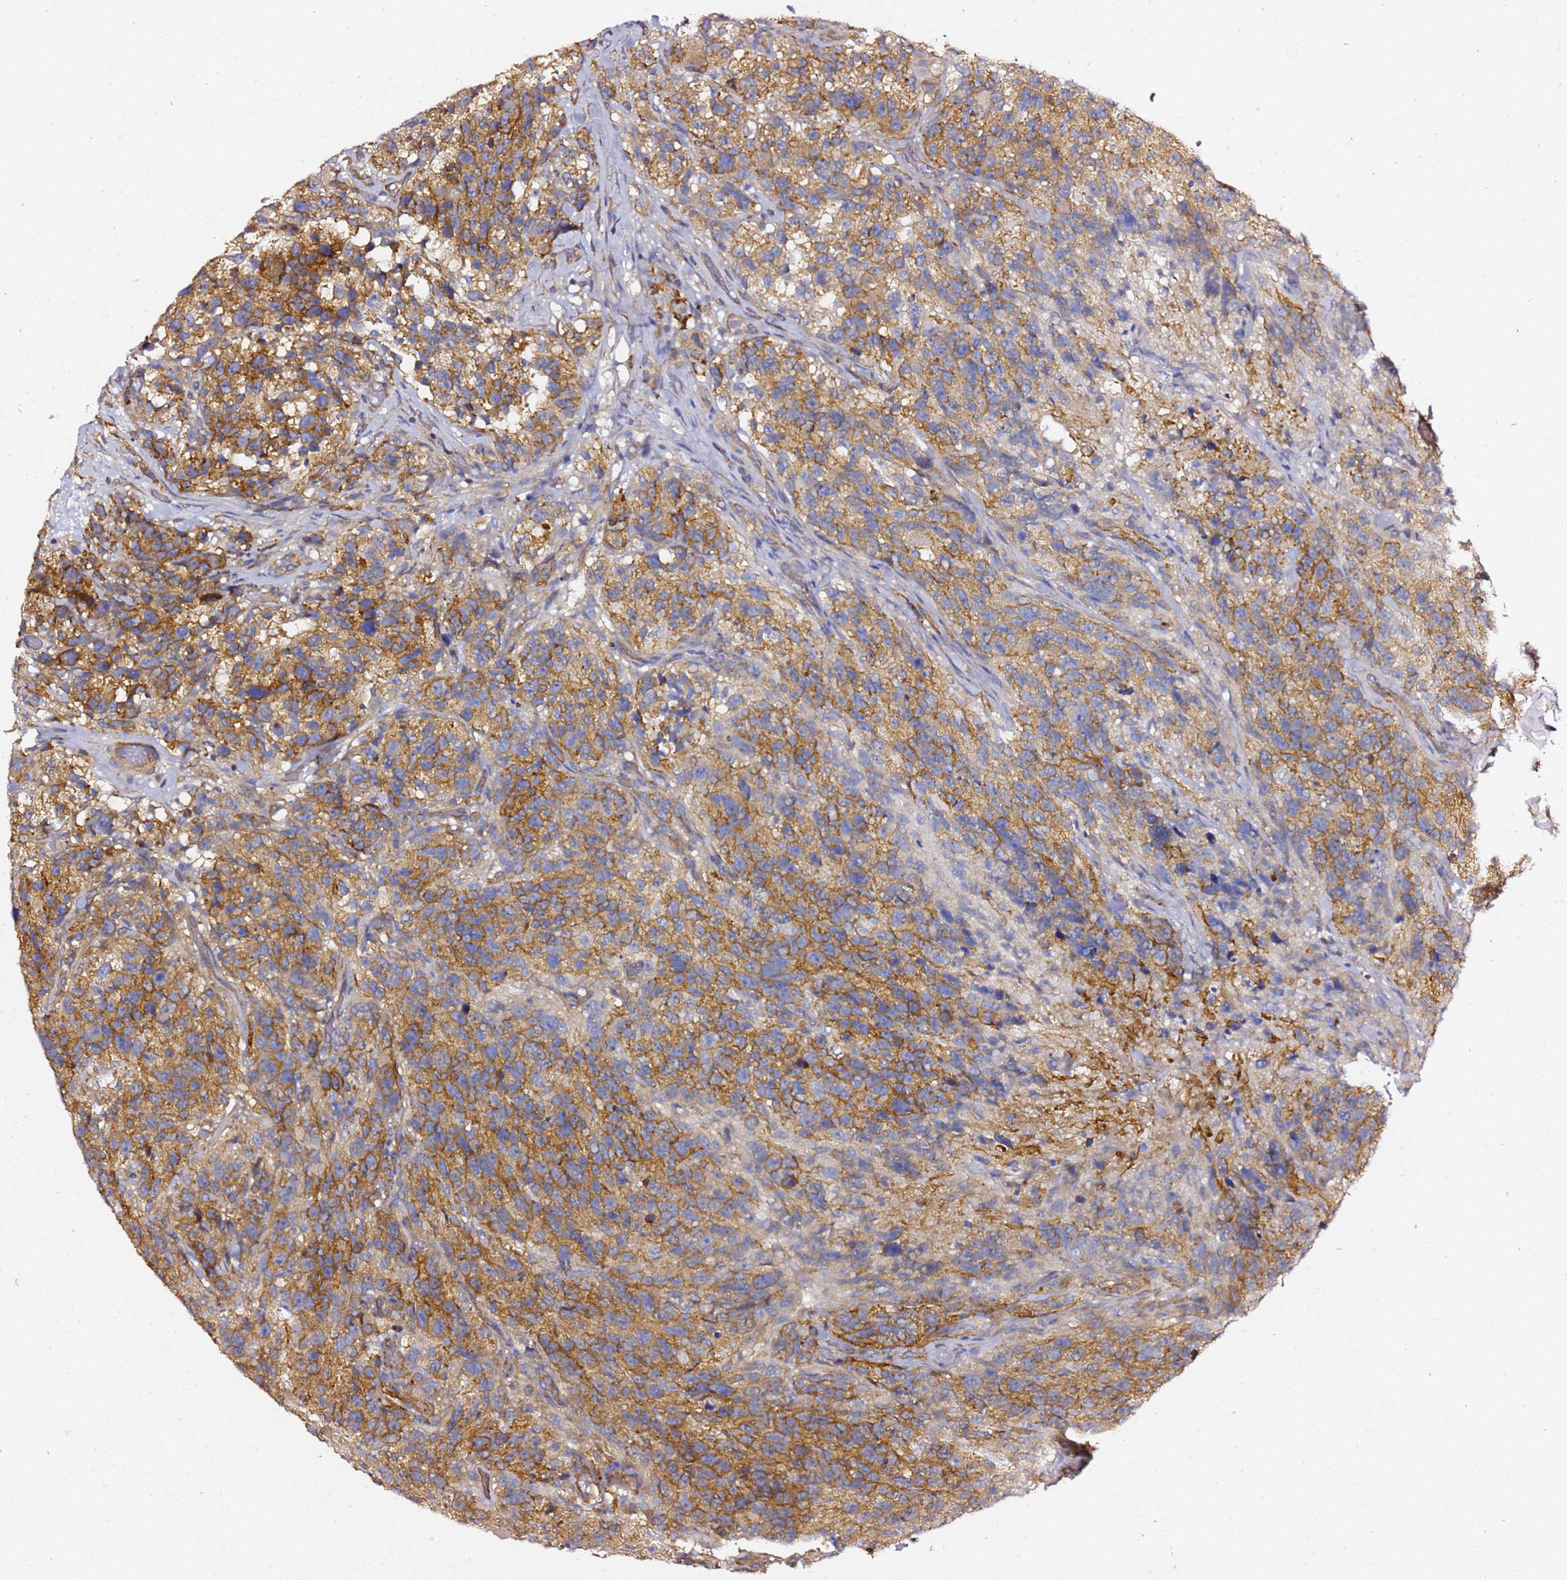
{"staining": {"intensity": "strong", "quantity": ">75%", "location": "cytoplasmic/membranous"}, "tissue": "glioma", "cell_type": "Tumor cells", "image_type": "cancer", "snomed": [{"axis": "morphology", "description": "Glioma, malignant, High grade"}, {"axis": "topography", "description": "Brain"}], "caption": "Glioma stained with a protein marker demonstrates strong staining in tumor cells.", "gene": "TPST1", "patient": {"sex": "male", "age": 69}}